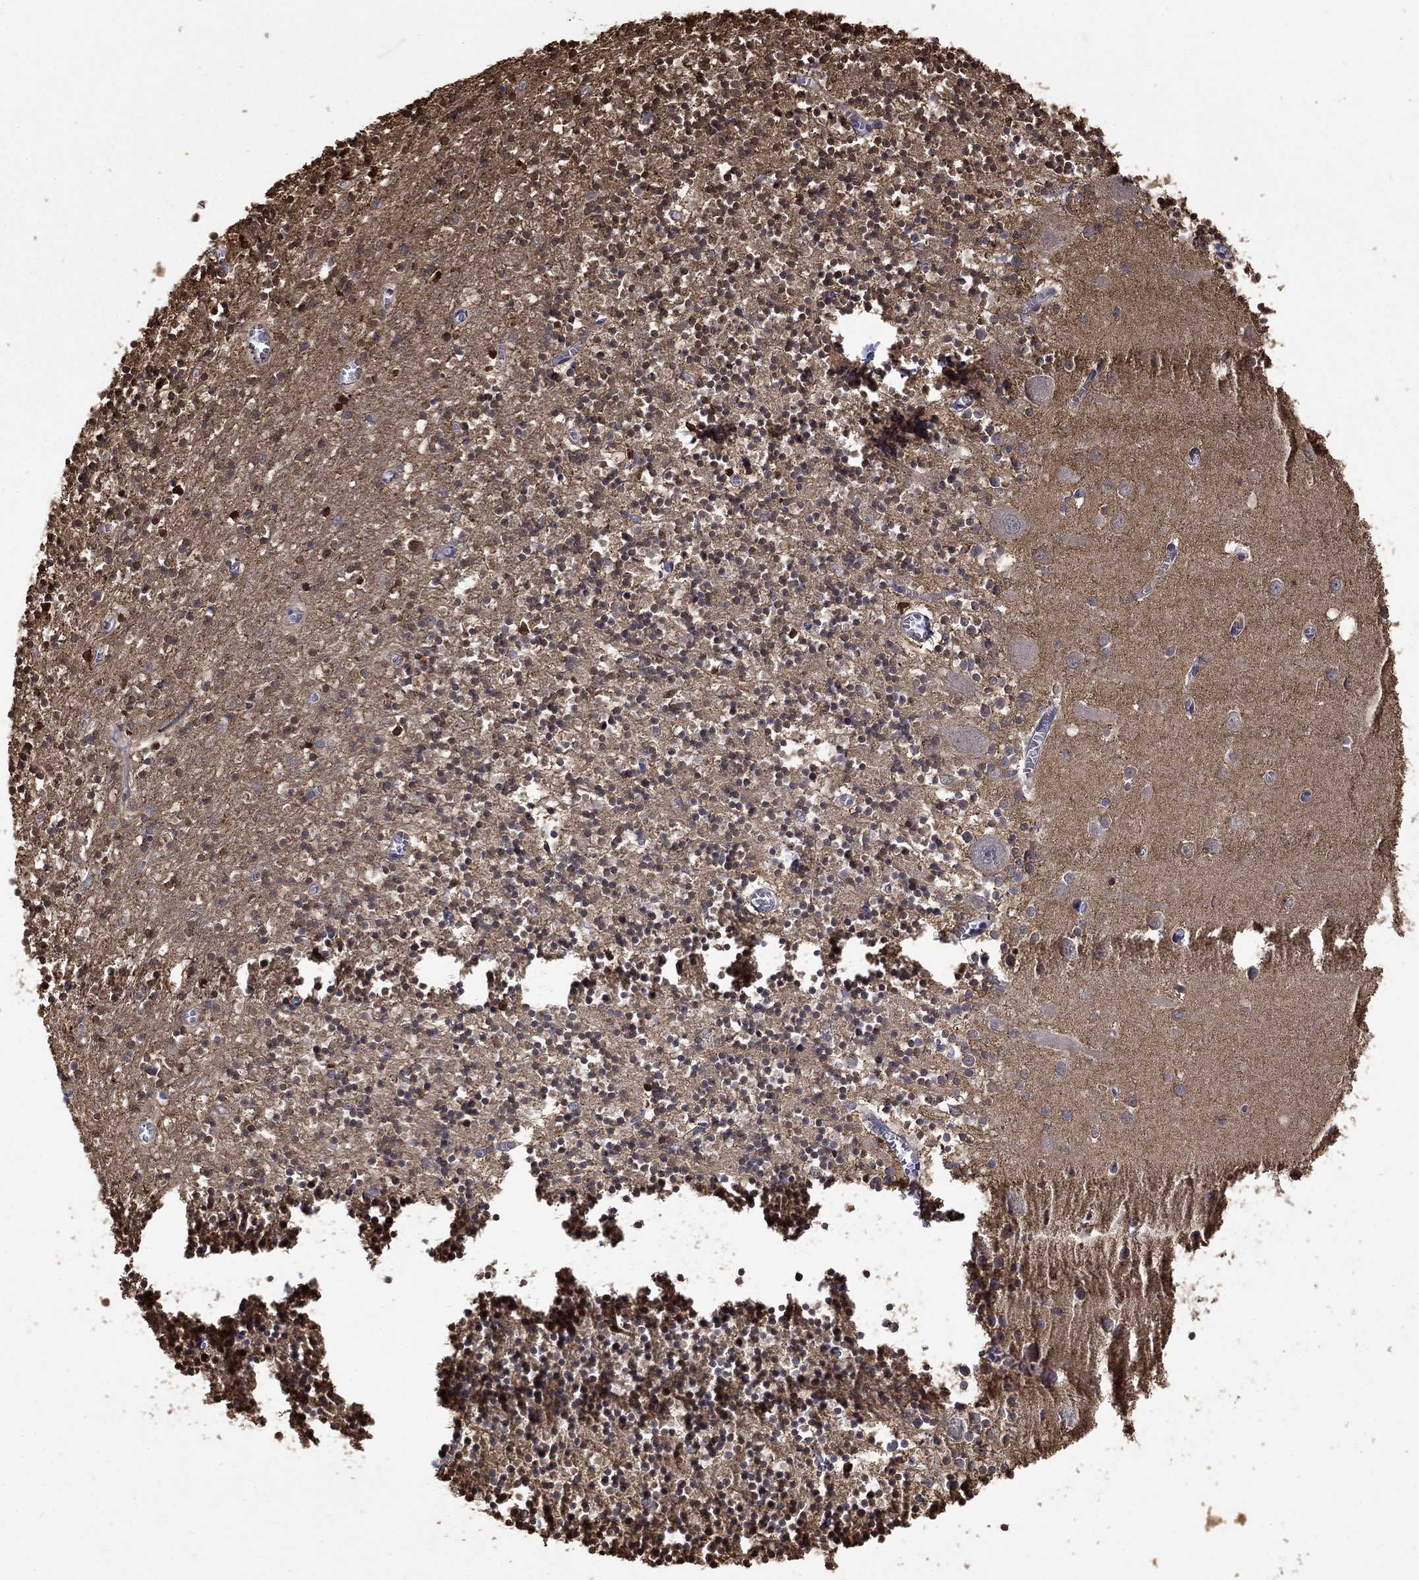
{"staining": {"intensity": "strong", "quantity": "<25%", "location": "cytoplasmic/membranous,nuclear"}, "tissue": "cerebellum", "cell_type": "Cells in granular layer", "image_type": "normal", "snomed": [{"axis": "morphology", "description": "Normal tissue, NOS"}, {"axis": "topography", "description": "Cerebellum"}], "caption": "Cerebellum stained for a protein displays strong cytoplasmic/membranous,nuclear positivity in cells in granular layer. The protein is shown in brown color, while the nuclei are stained blue.", "gene": "DPYSL2", "patient": {"sex": "female", "age": 64}}